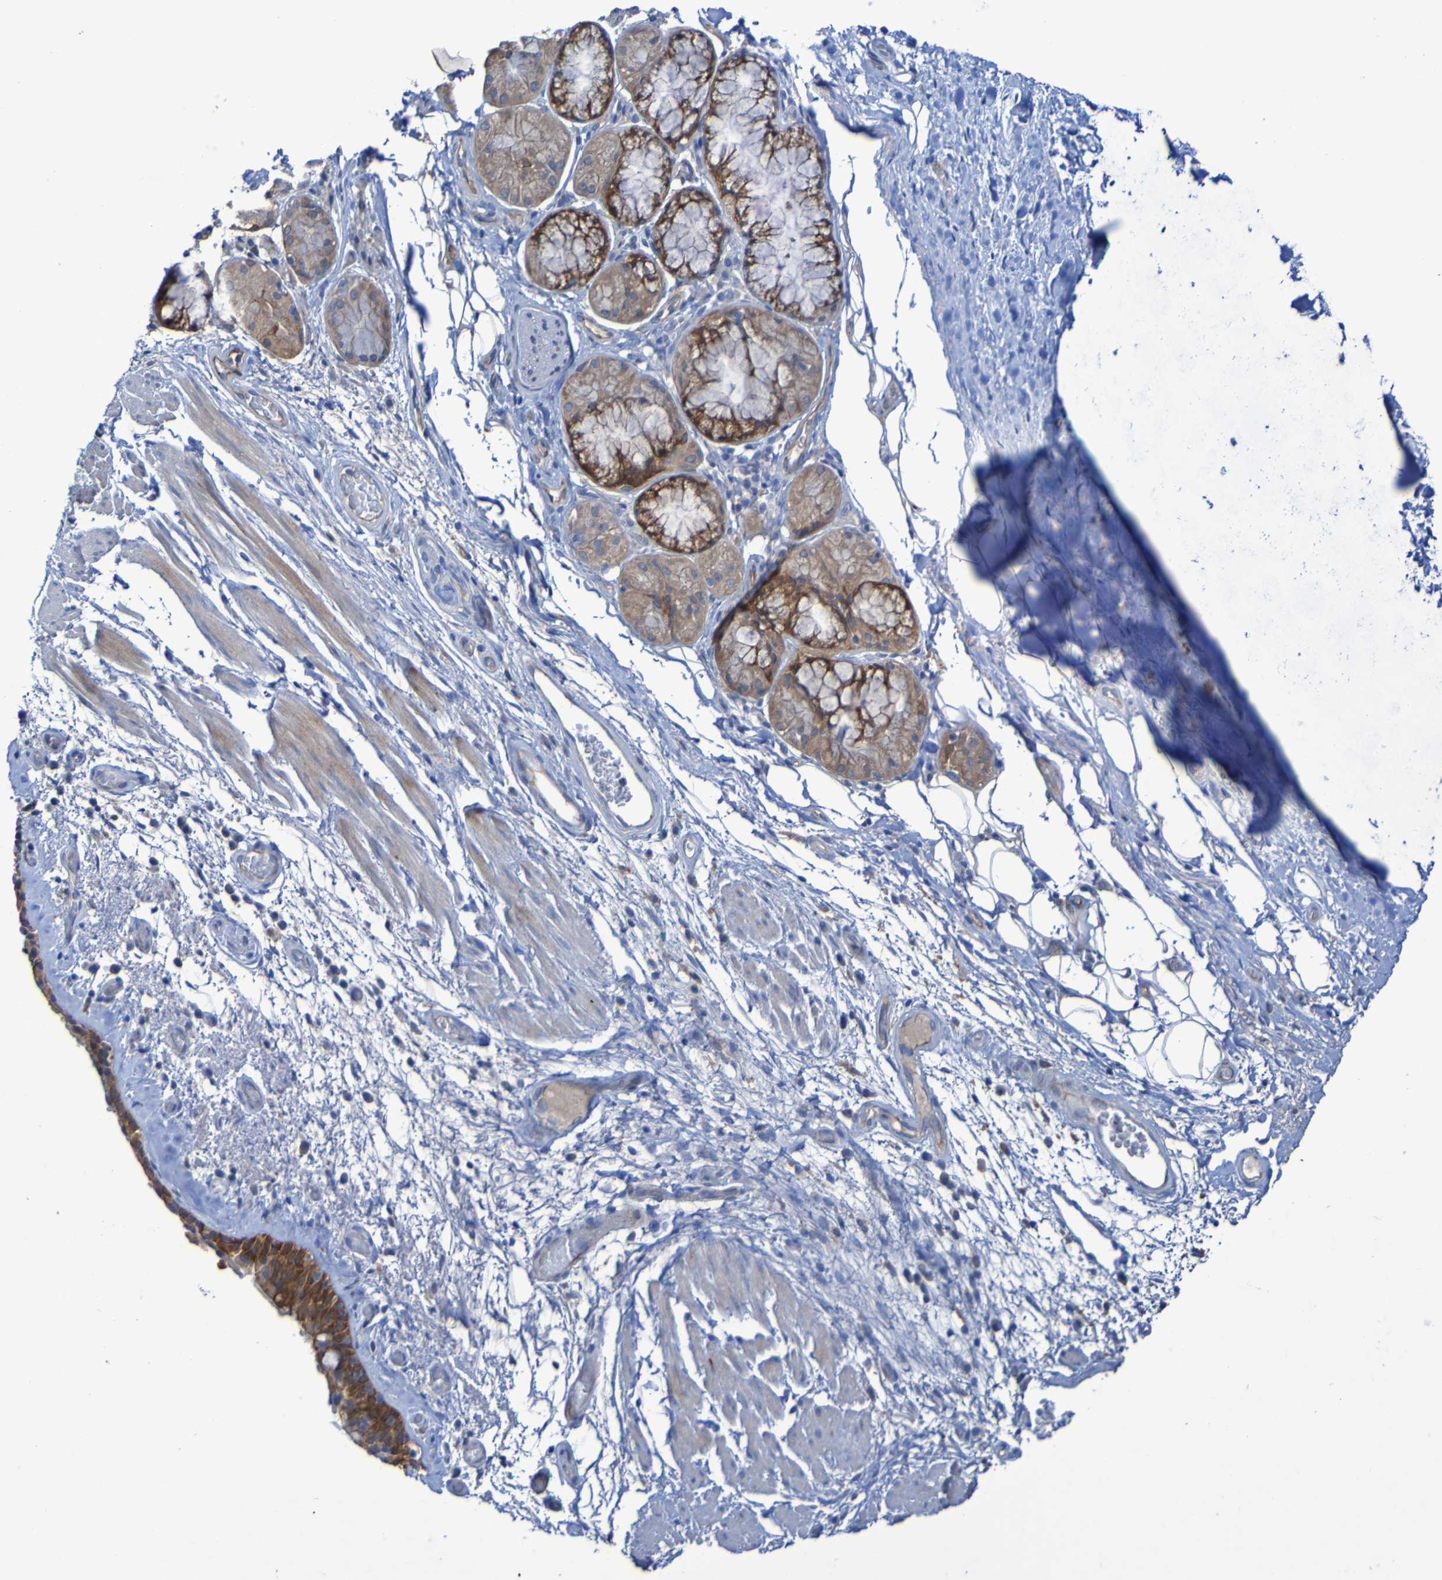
{"staining": {"intensity": "moderate", "quantity": ">75%", "location": "cytoplasmic/membranous"}, "tissue": "bronchus", "cell_type": "Respiratory epithelial cells", "image_type": "normal", "snomed": [{"axis": "morphology", "description": "Normal tissue, NOS"}, {"axis": "morphology", "description": "Adenocarcinoma, NOS"}, {"axis": "topography", "description": "Bronchus"}, {"axis": "topography", "description": "Lung"}], "caption": "Brown immunohistochemical staining in unremarkable bronchus demonstrates moderate cytoplasmic/membranous expression in about >75% of respiratory epithelial cells. (Brightfield microscopy of DAB IHC at high magnification).", "gene": "ARHGEF16", "patient": {"sex": "female", "age": 54}}